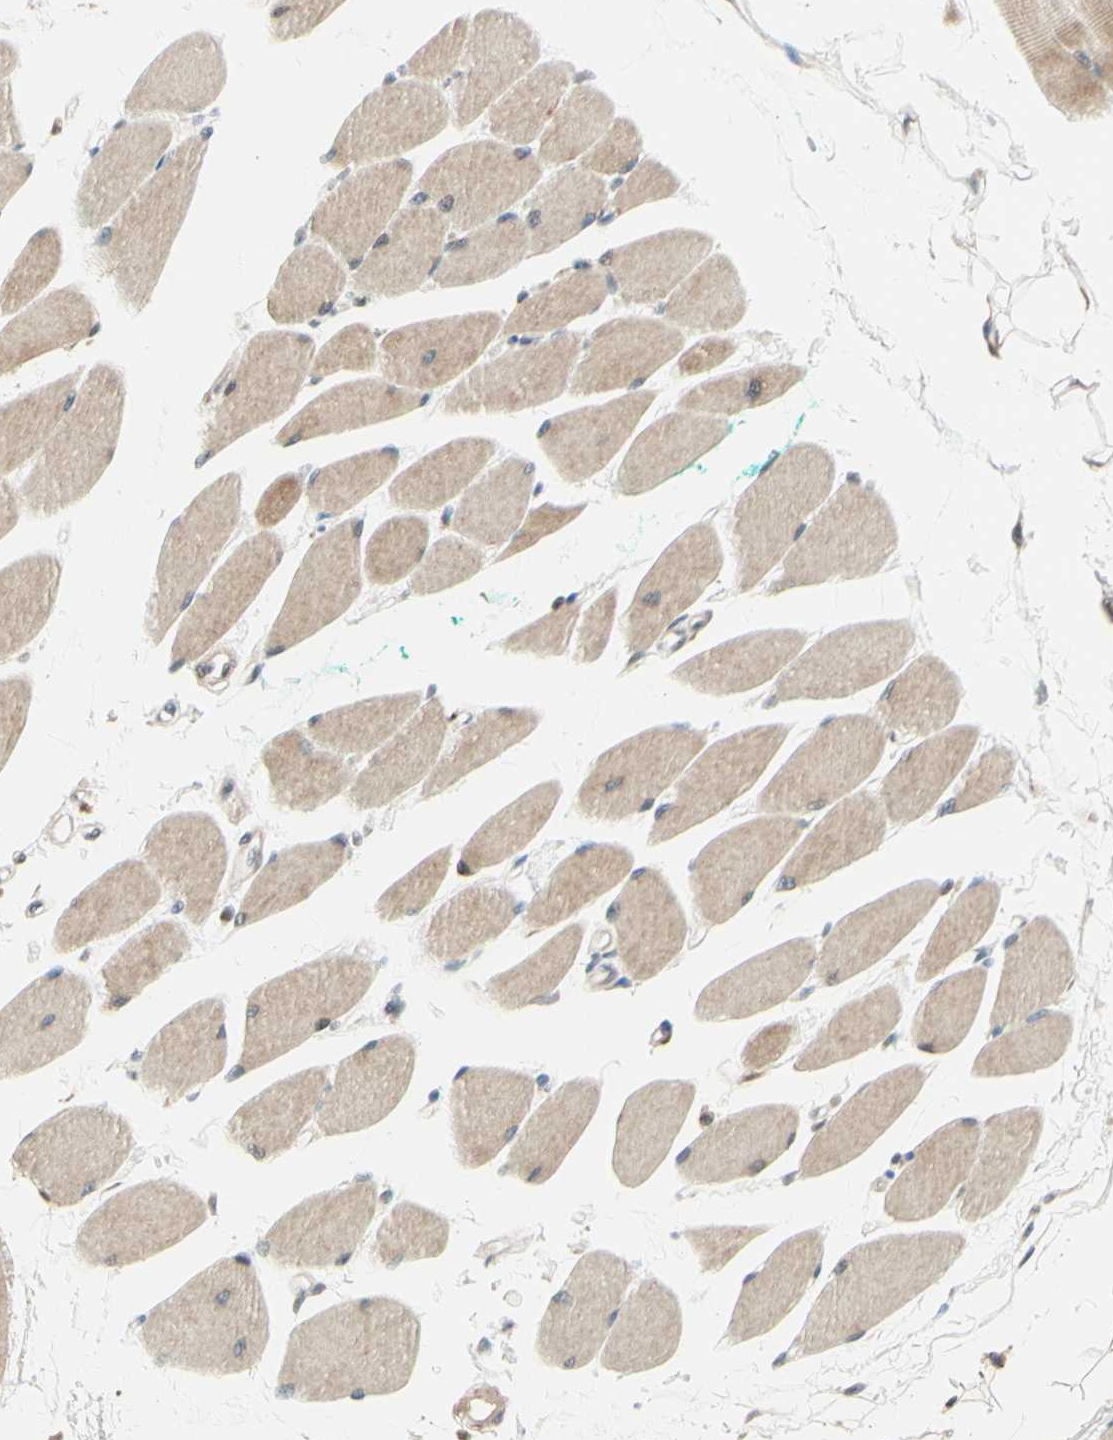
{"staining": {"intensity": "moderate", "quantity": ">75%", "location": "cytoplasmic/membranous"}, "tissue": "skeletal muscle", "cell_type": "Myocytes", "image_type": "normal", "snomed": [{"axis": "morphology", "description": "Normal tissue, NOS"}, {"axis": "topography", "description": "Skeletal muscle"}, {"axis": "topography", "description": "Oral tissue"}, {"axis": "topography", "description": "Peripheral nerve tissue"}], "caption": "This micrograph demonstrates immunohistochemistry staining of benign human skeletal muscle, with medium moderate cytoplasmic/membranous expression in approximately >75% of myocytes.", "gene": "ZW10", "patient": {"sex": "female", "age": 84}}